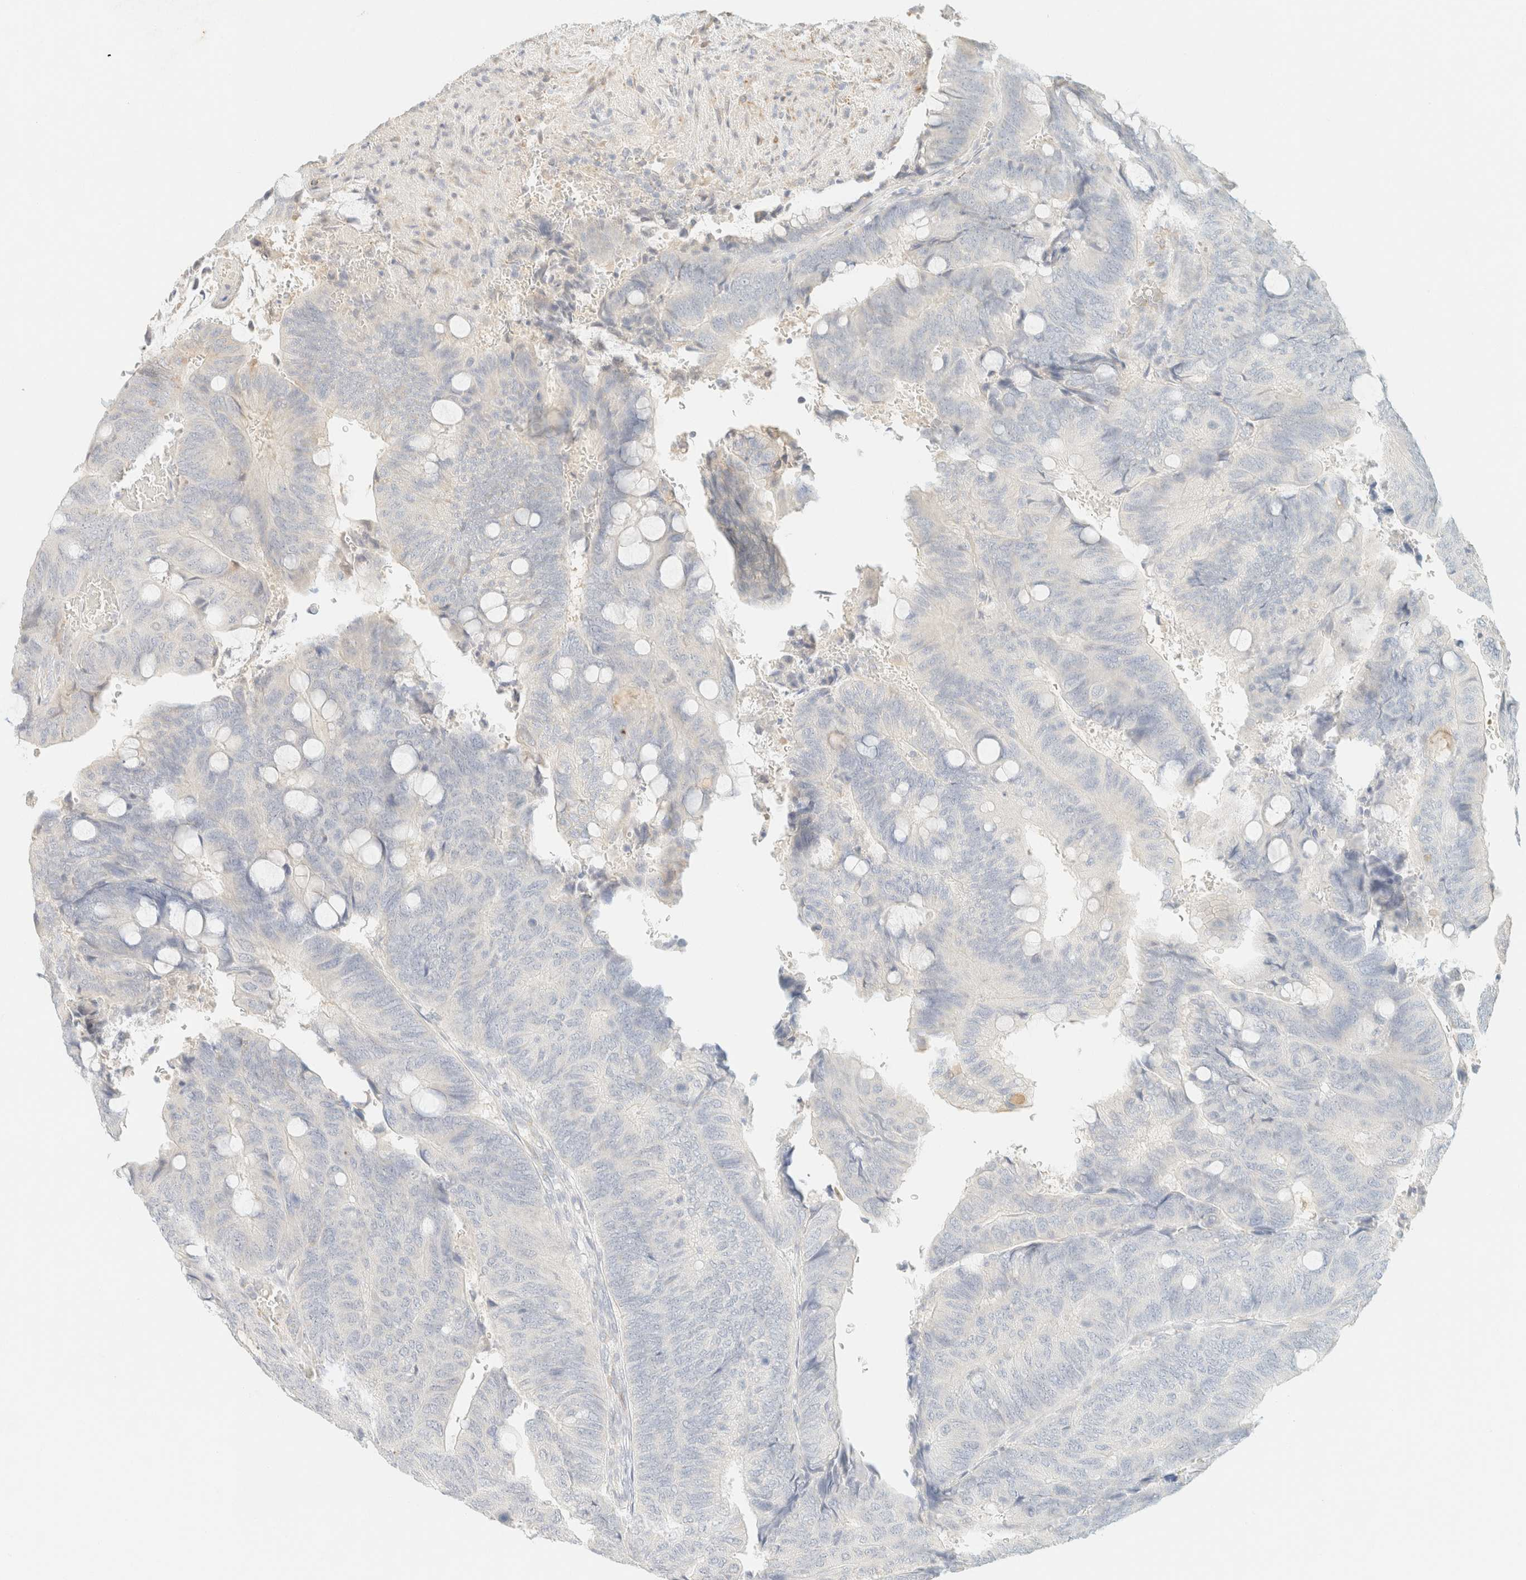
{"staining": {"intensity": "negative", "quantity": "none", "location": "none"}, "tissue": "colorectal cancer", "cell_type": "Tumor cells", "image_type": "cancer", "snomed": [{"axis": "morphology", "description": "Normal tissue, NOS"}, {"axis": "morphology", "description": "Adenocarcinoma, NOS"}, {"axis": "topography", "description": "Rectum"}, {"axis": "topography", "description": "Peripheral nerve tissue"}], "caption": "The image exhibits no staining of tumor cells in colorectal cancer.", "gene": "SPARCL1", "patient": {"sex": "male", "age": 92}}